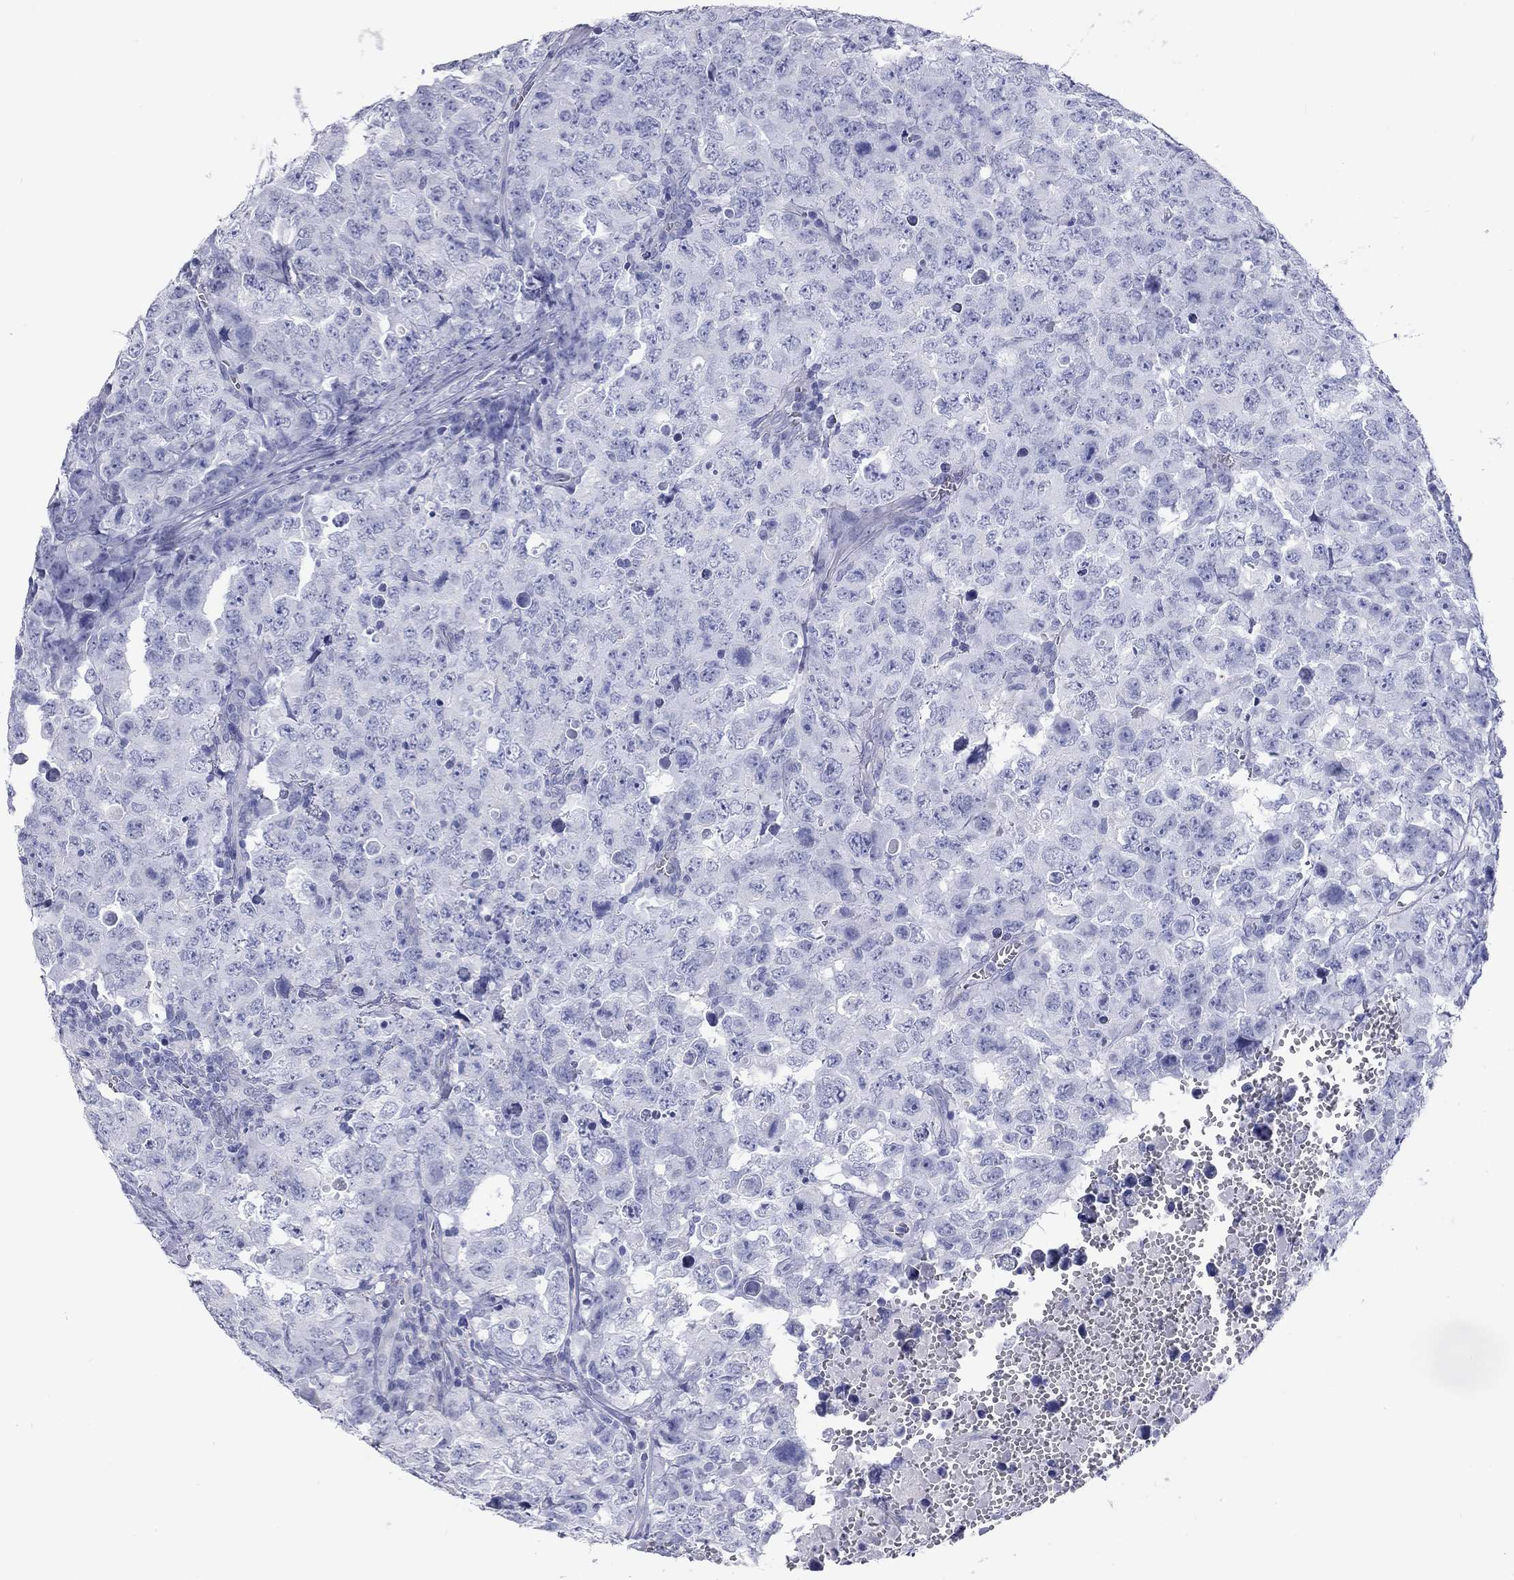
{"staining": {"intensity": "negative", "quantity": "none", "location": "none"}, "tissue": "testis cancer", "cell_type": "Tumor cells", "image_type": "cancer", "snomed": [{"axis": "morphology", "description": "Carcinoma, Embryonal, NOS"}, {"axis": "topography", "description": "Testis"}], "caption": "High power microscopy histopathology image of an immunohistochemistry (IHC) micrograph of embryonal carcinoma (testis), revealing no significant positivity in tumor cells.", "gene": "DNALI1", "patient": {"sex": "male", "age": 23}}